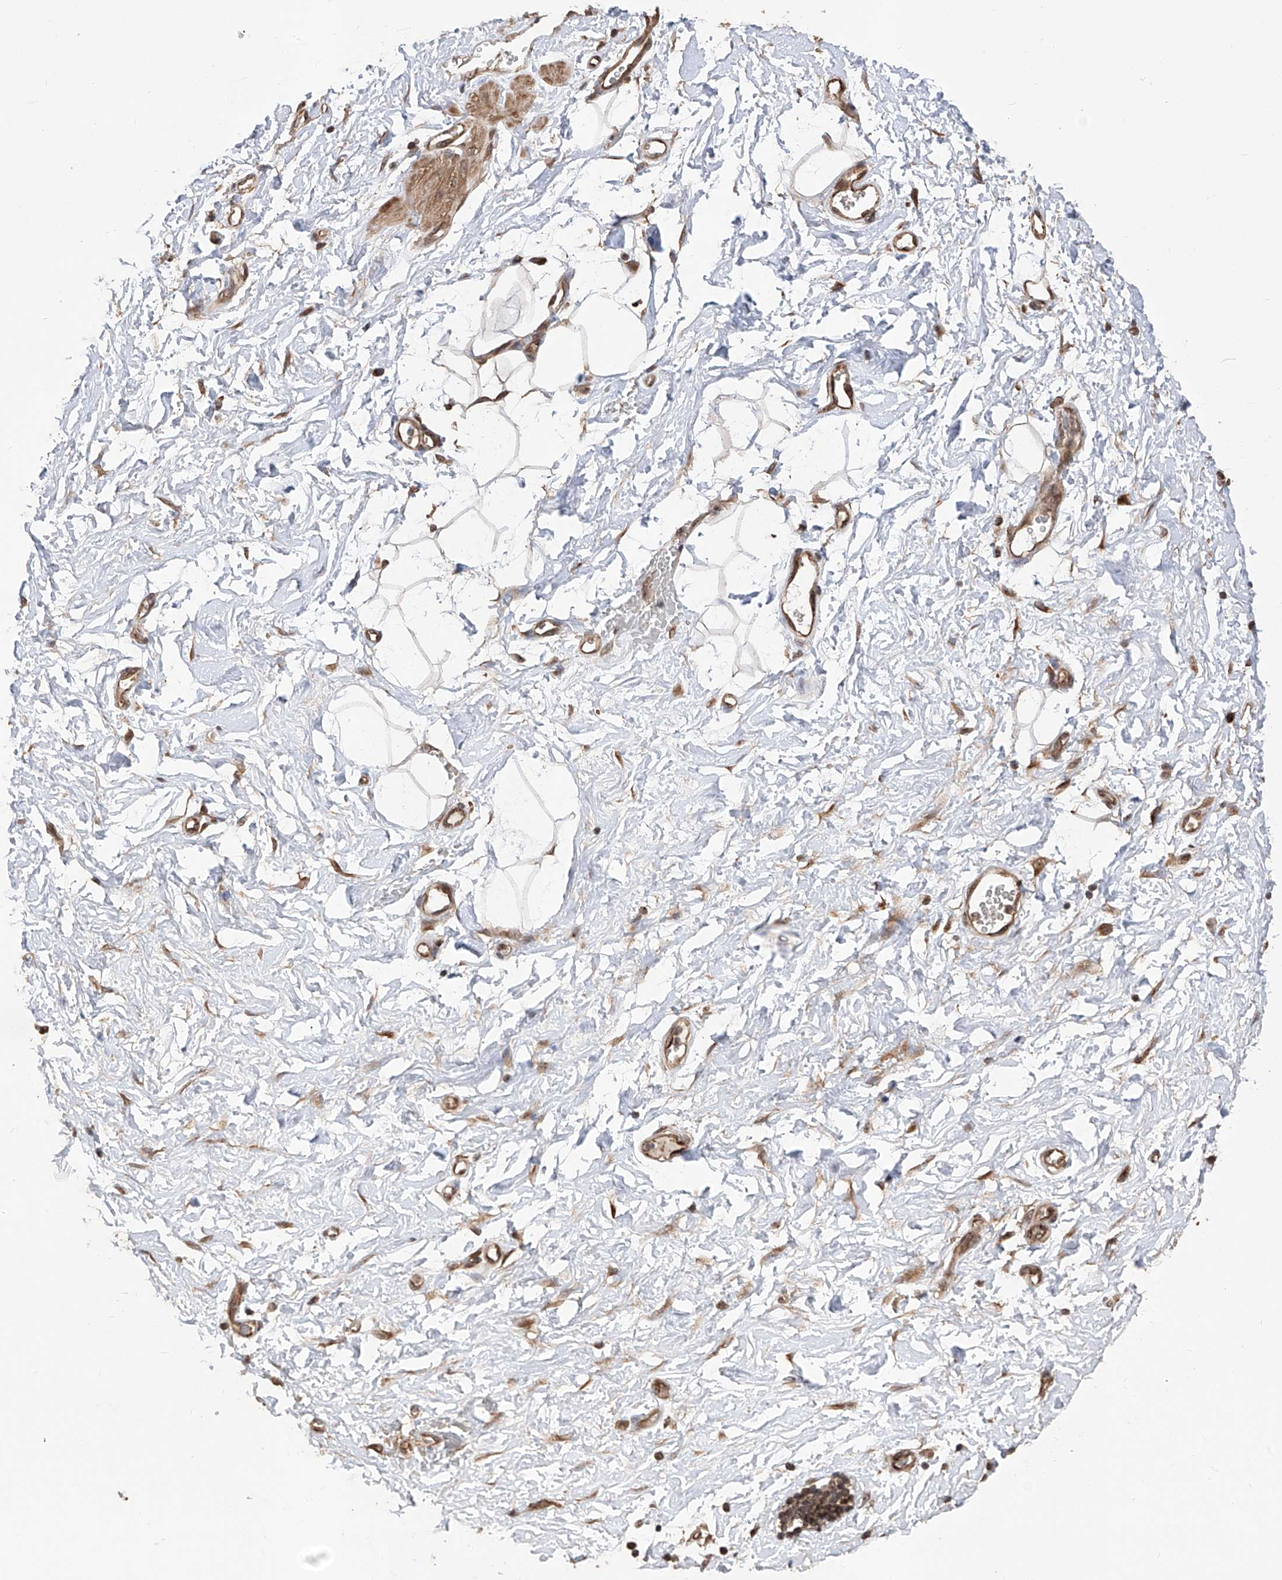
{"staining": {"intensity": "strong", "quantity": "25%-75%", "location": "nuclear"}, "tissue": "adipose tissue", "cell_type": "Adipocytes", "image_type": "normal", "snomed": [{"axis": "morphology", "description": "Normal tissue, NOS"}, {"axis": "morphology", "description": "Adenocarcinoma, NOS"}, {"axis": "topography", "description": "Pancreas"}, {"axis": "topography", "description": "Peripheral nerve tissue"}], "caption": "Protein staining exhibits strong nuclear positivity in approximately 25%-75% of adipocytes in unremarkable adipose tissue.", "gene": "LYSMD4", "patient": {"sex": "male", "age": 59}}